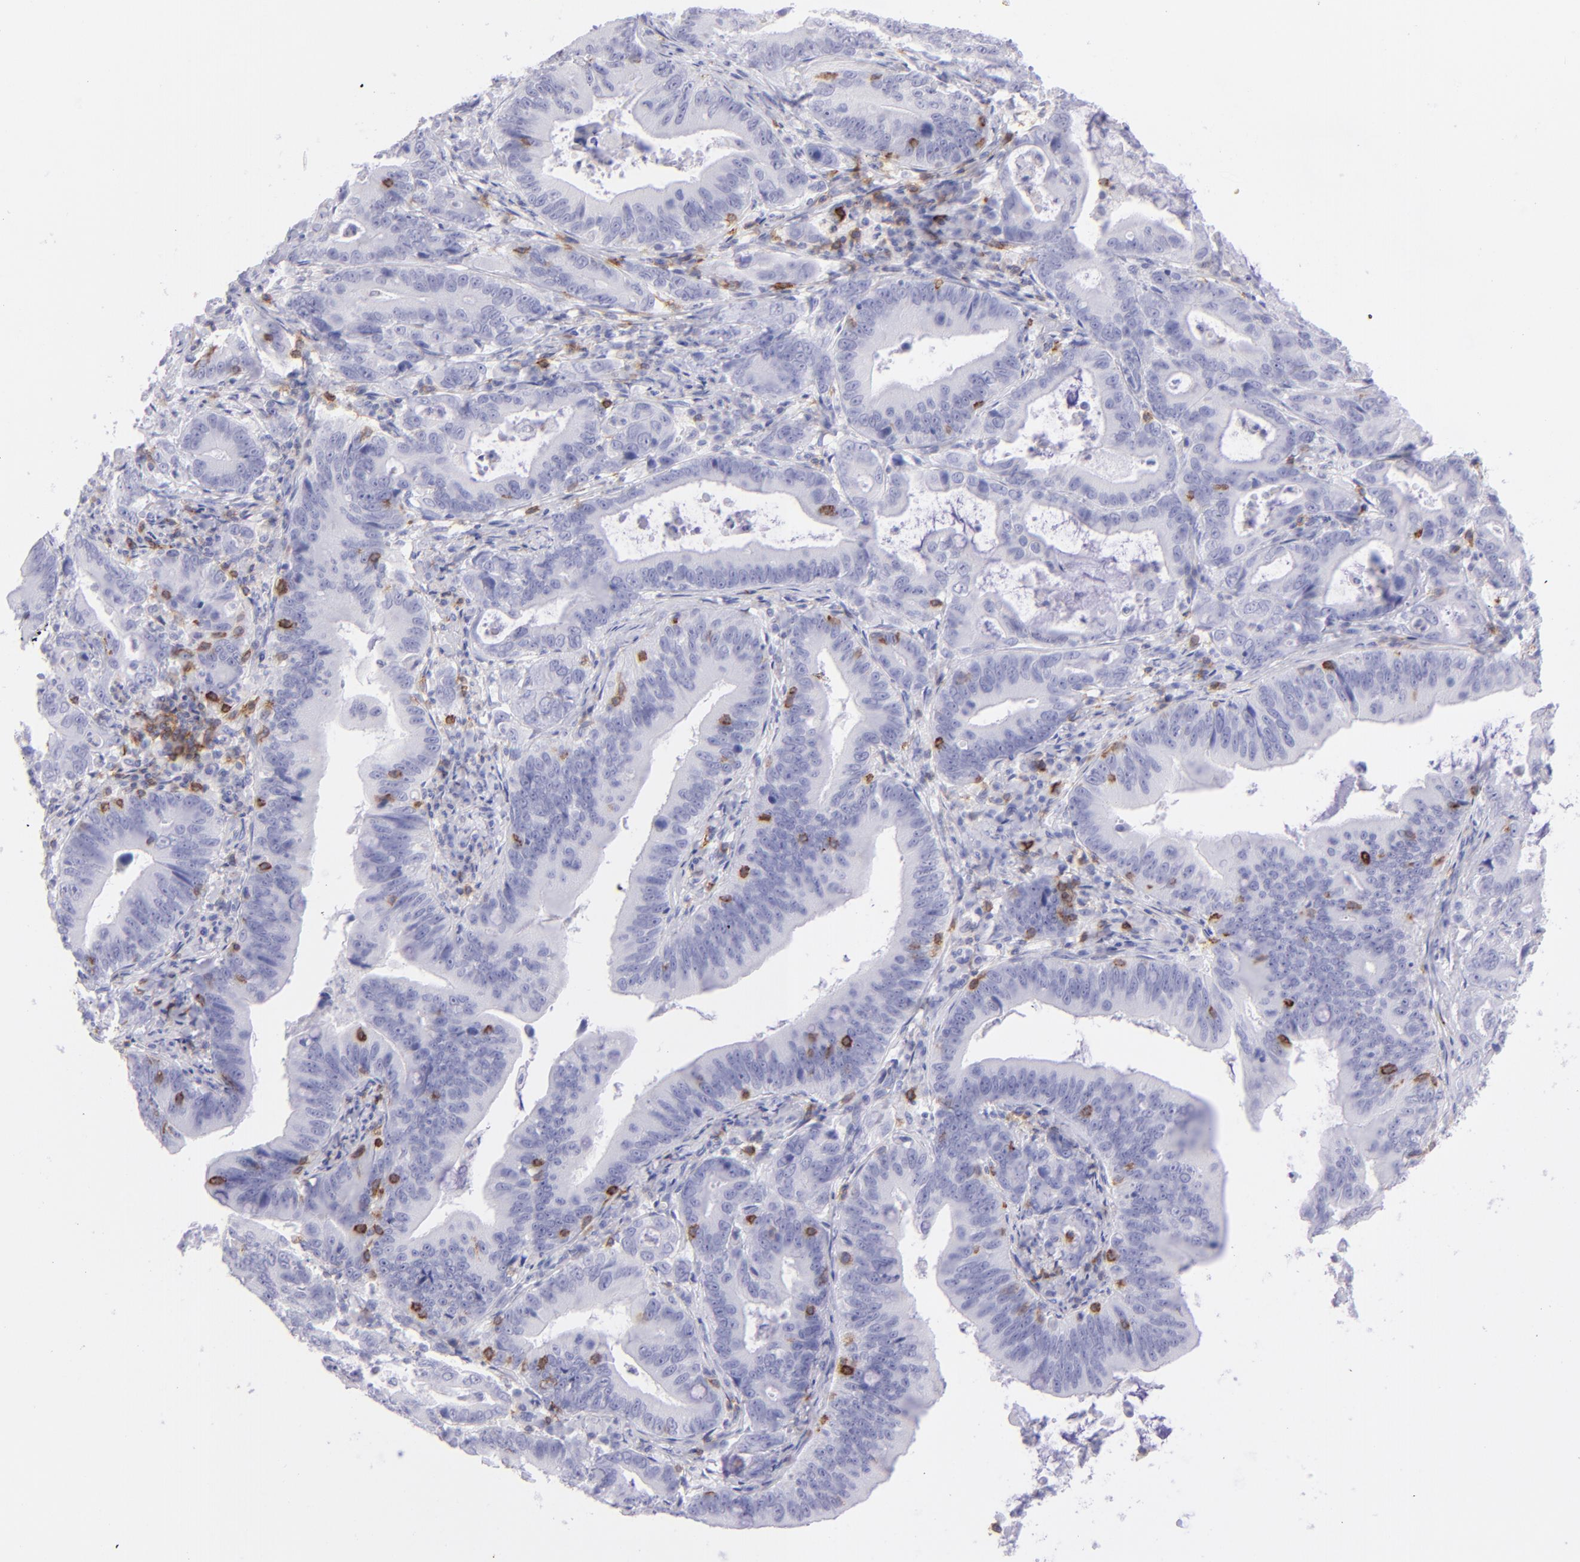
{"staining": {"intensity": "negative", "quantity": "none", "location": "none"}, "tissue": "stomach cancer", "cell_type": "Tumor cells", "image_type": "cancer", "snomed": [{"axis": "morphology", "description": "Adenocarcinoma, NOS"}, {"axis": "topography", "description": "Stomach, upper"}], "caption": "IHC micrograph of neoplastic tissue: human stomach cancer stained with DAB (3,3'-diaminobenzidine) shows no significant protein staining in tumor cells. Nuclei are stained in blue.", "gene": "CD69", "patient": {"sex": "male", "age": 63}}